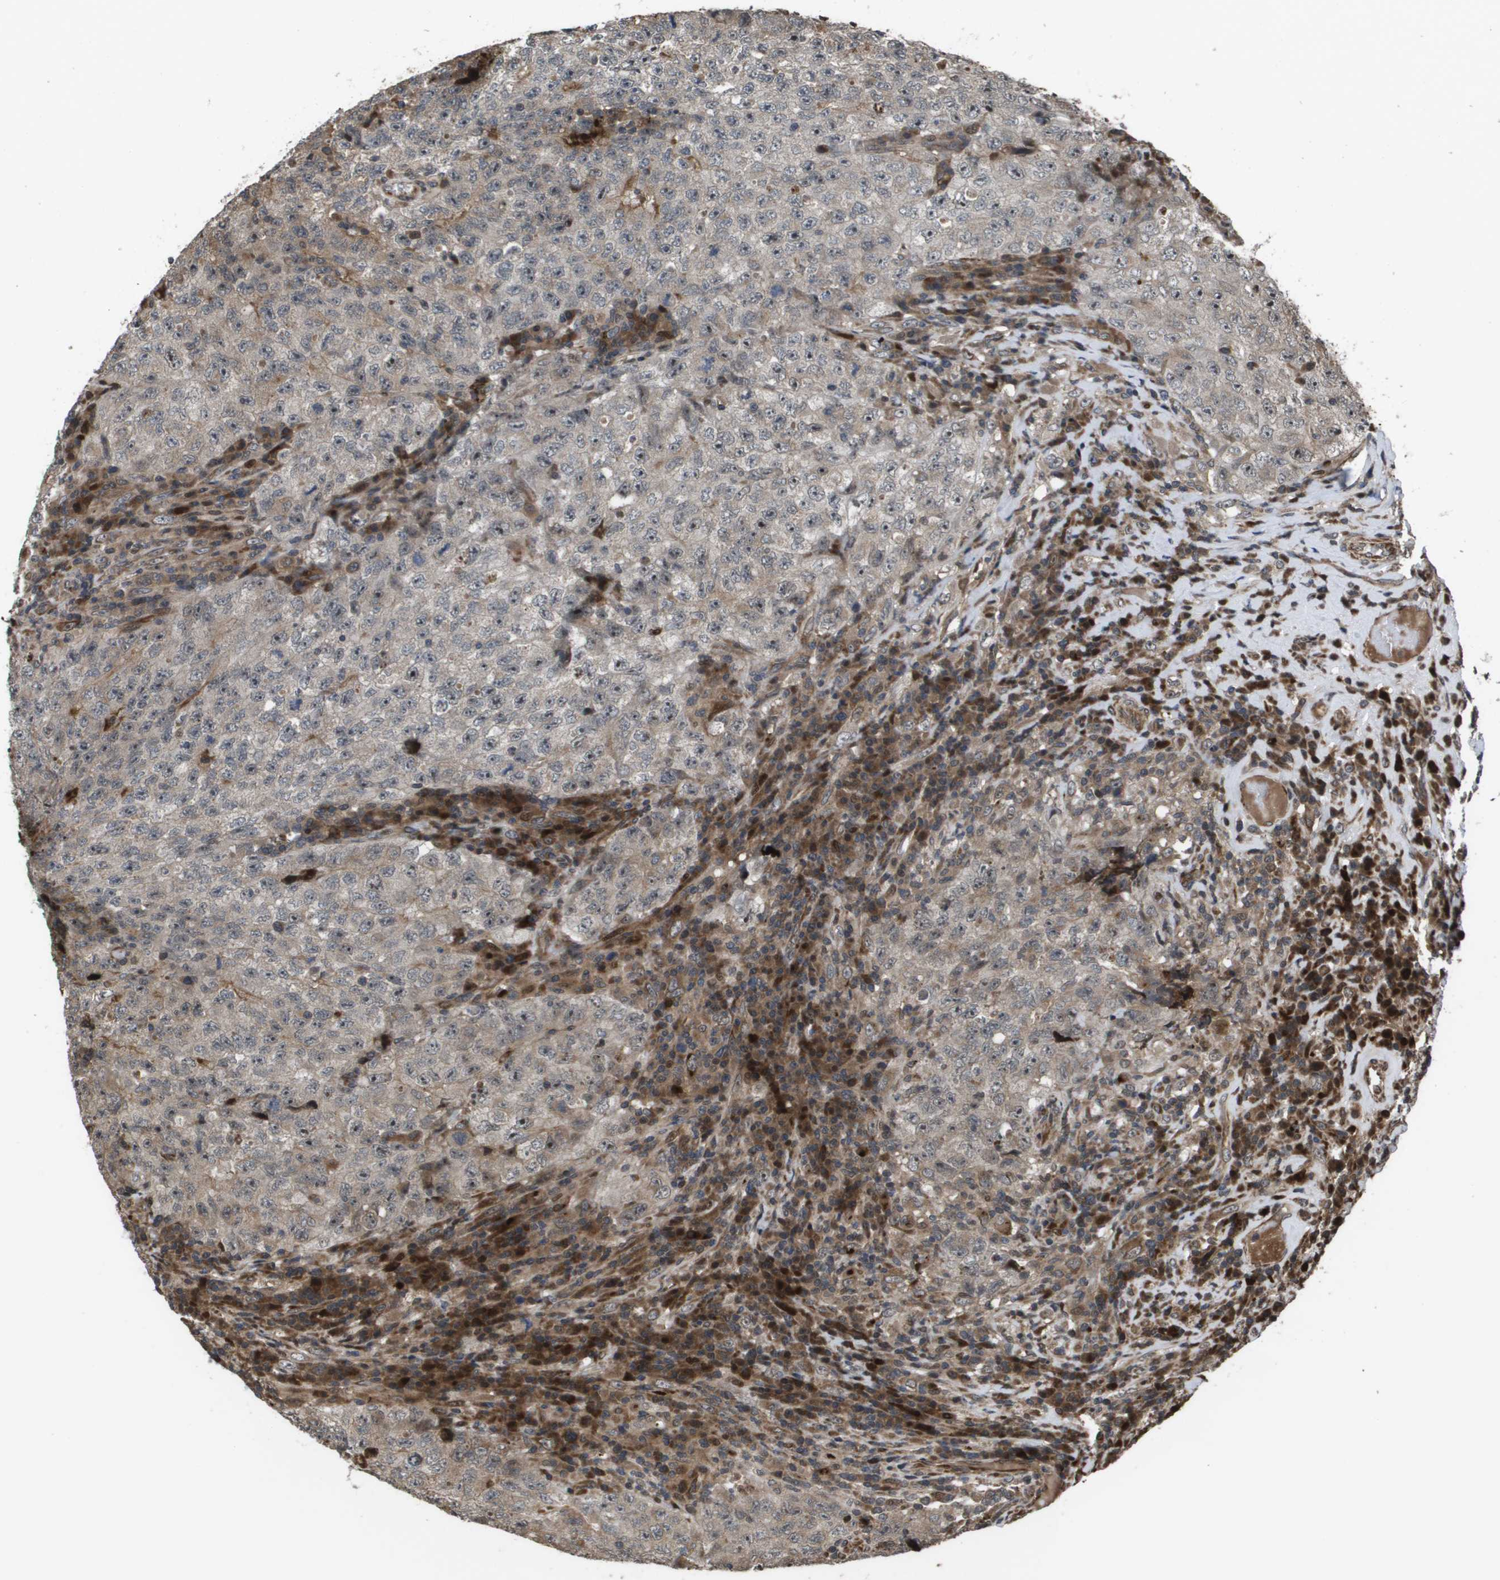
{"staining": {"intensity": "negative", "quantity": "none", "location": "none"}, "tissue": "testis cancer", "cell_type": "Tumor cells", "image_type": "cancer", "snomed": [{"axis": "morphology", "description": "Necrosis, NOS"}, {"axis": "morphology", "description": "Carcinoma, Embryonal, NOS"}, {"axis": "topography", "description": "Testis"}], "caption": "The micrograph displays no significant positivity in tumor cells of testis cancer.", "gene": "AXIN2", "patient": {"sex": "male", "age": 19}}